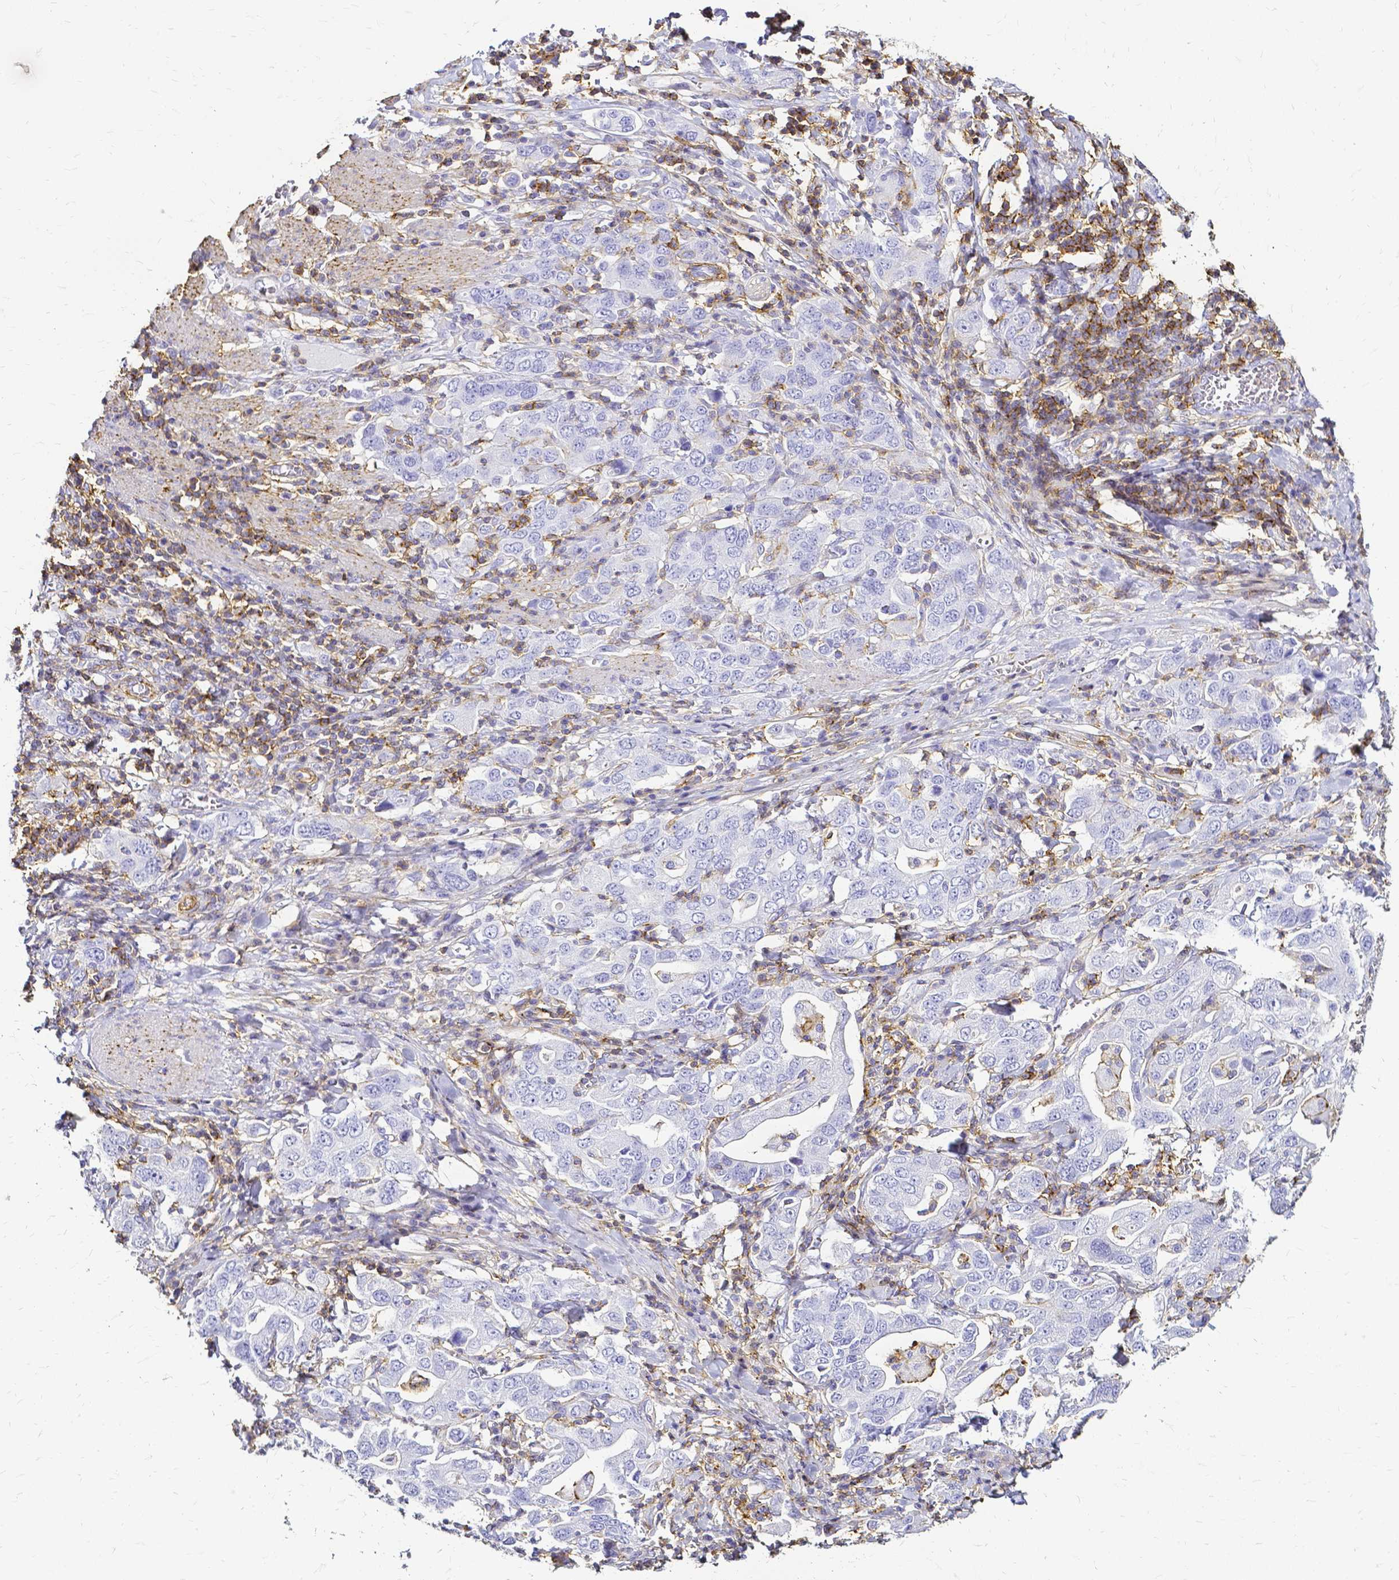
{"staining": {"intensity": "negative", "quantity": "none", "location": "none"}, "tissue": "stomach cancer", "cell_type": "Tumor cells", "image_type": "cancer", "snomed": [{"axis": "morphology", "description": "Adenocarcinoma, NOS"}, {"axis": "topography", "description": "Stomach, upper"}, {"axis": "topography", "description": "Stomach"}], "caption": "Immunohistochemical staining of human adenocarcinoma (stomach) reveals no significant staining in tumor cells.", "gene": "HSPA12A", "patient": {"sex": "male", "age": 62}}